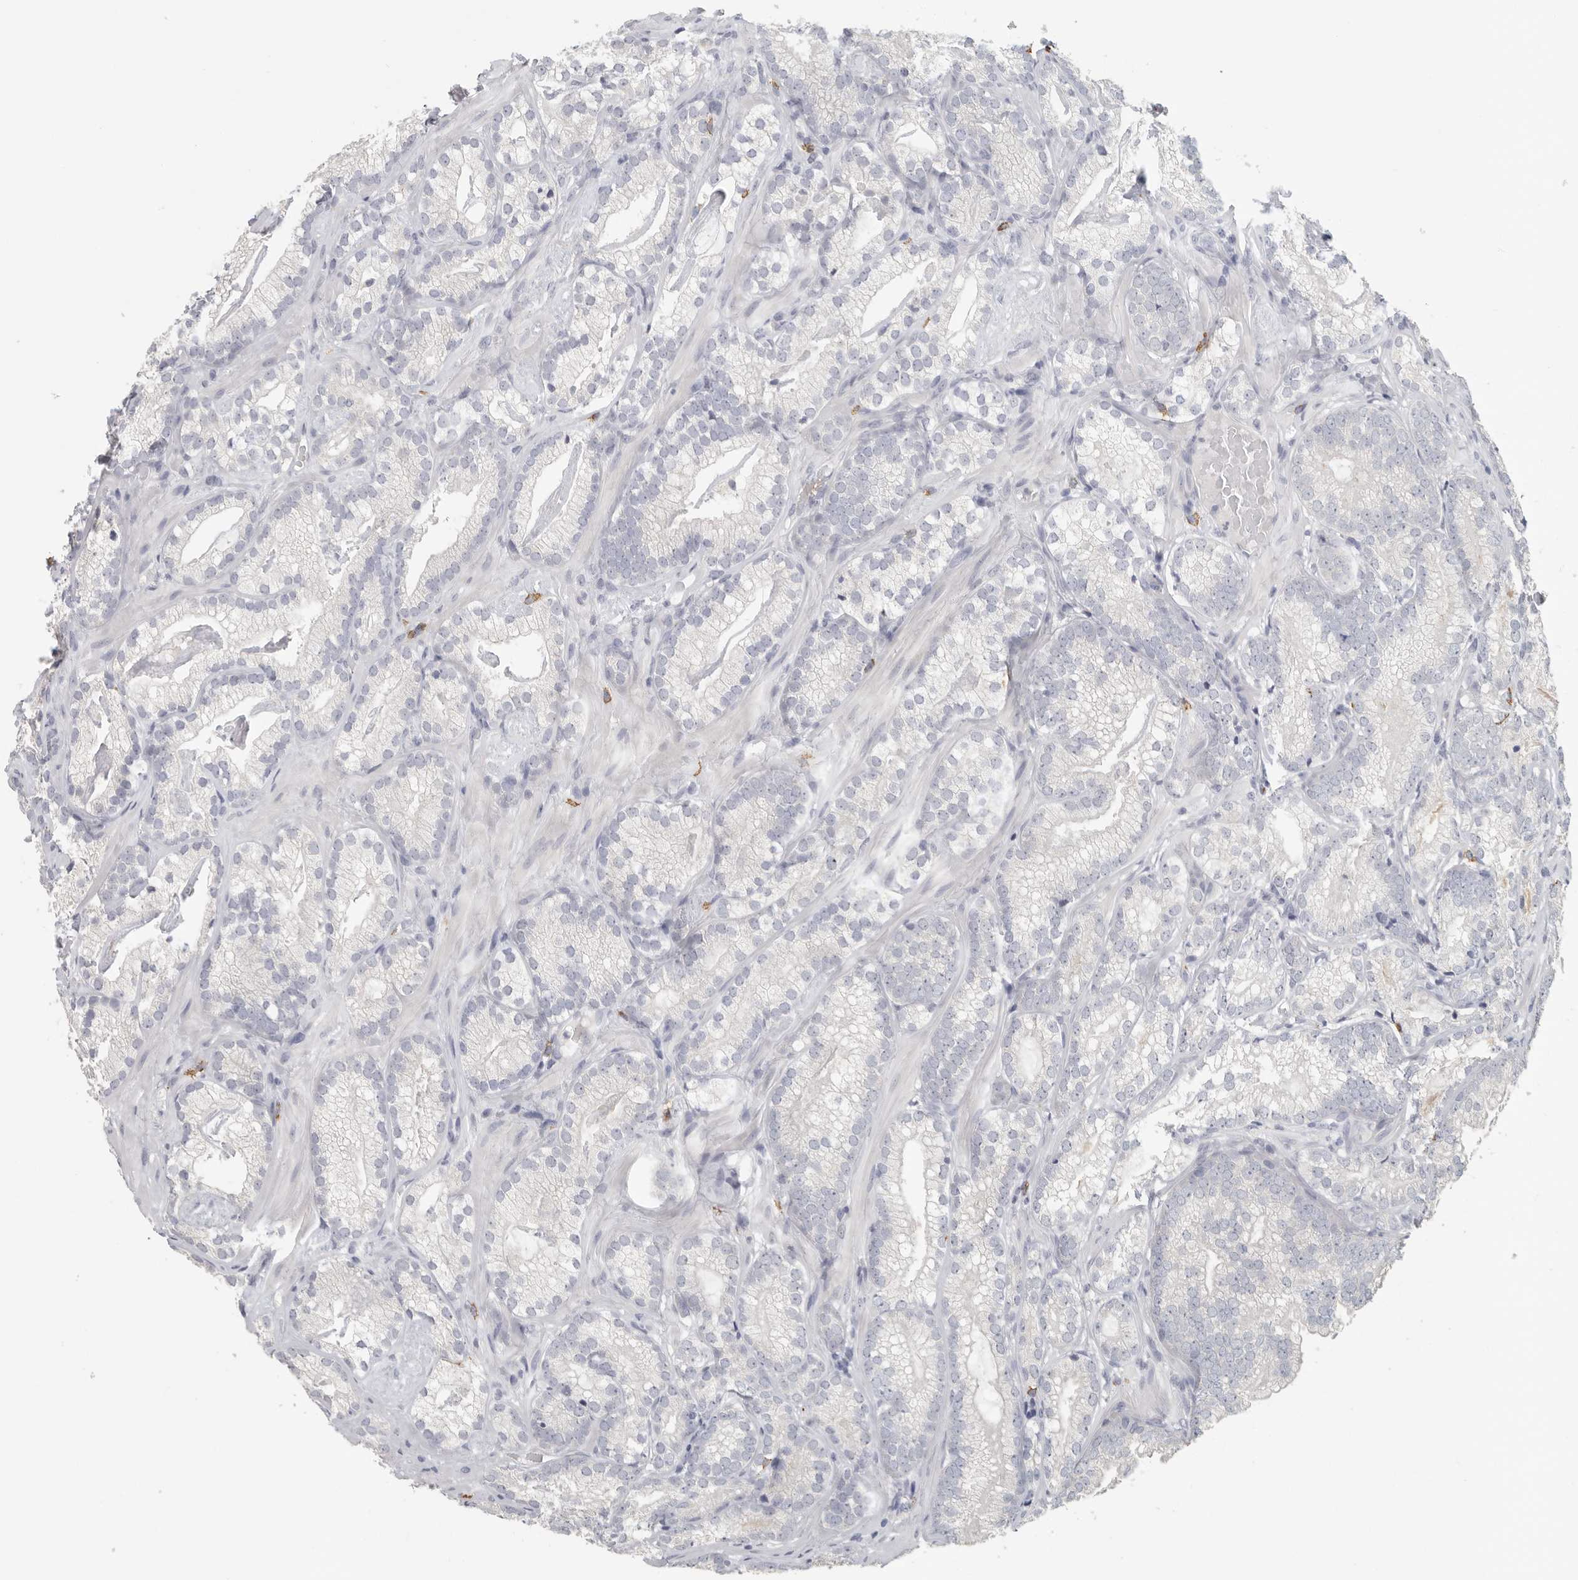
{"staining": {"intensity": "negative", "quantity": "none", "location": "none"}, "tissue": "prostate cancer", "cell_type": "Tumor cells", "image_type": "cancer", "snomed": [{"axis": "morphology", "description": "Adenocarcinoma, Low grade"}, {"axis": "topography", "description": "Prostate"}], "caption": "This is a histopathology image of immunohistochemistry (IHC) staining of adenocarcinoma (low-grade) (prostate), which shows no expression in tumor cells.", "gene": "DNAJC11", "patient": {"sex": "male", "age": 72}}